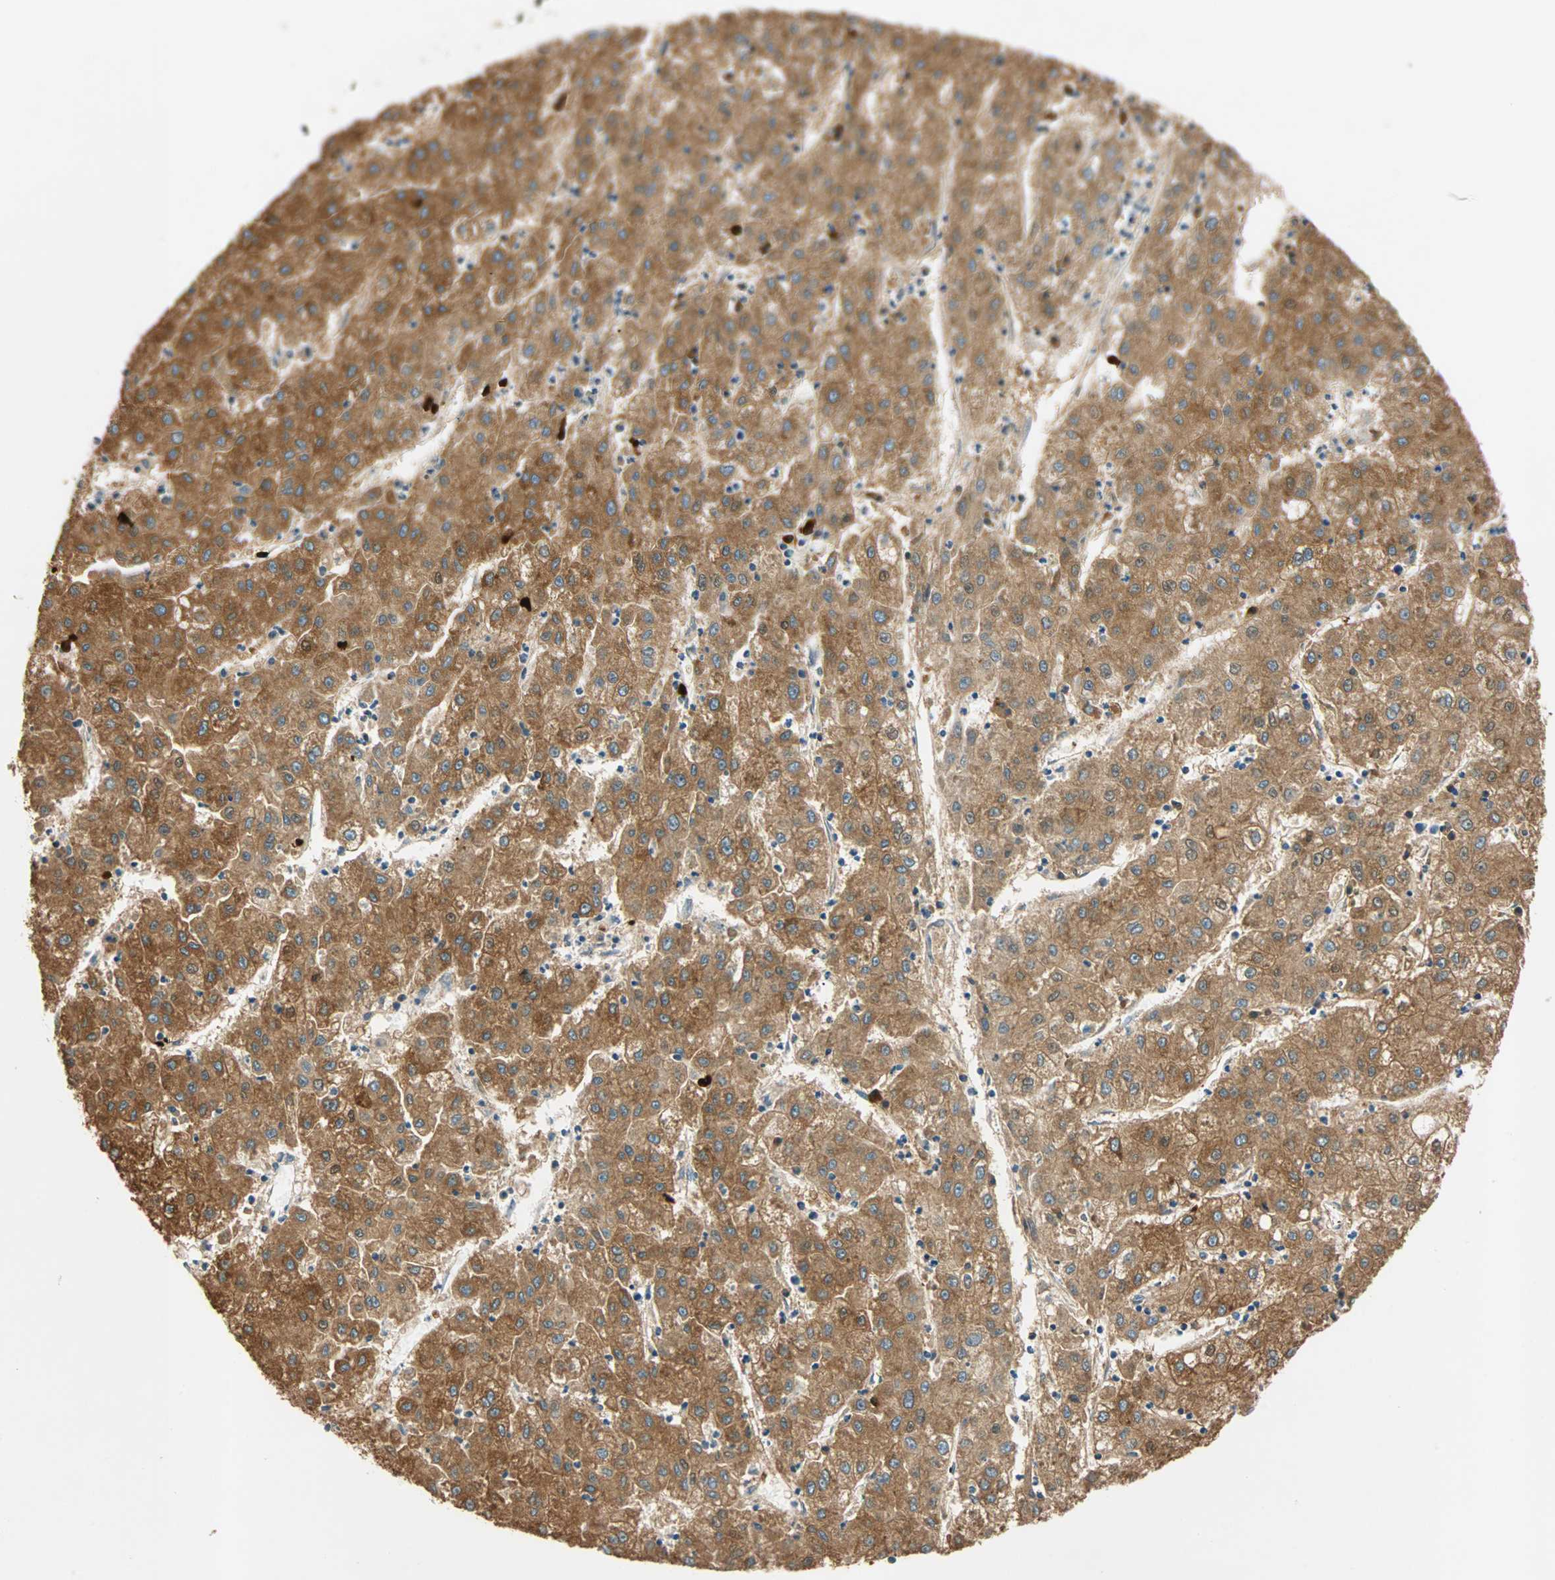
{"staining": {"intensity": "moderate", "quantity": ">75%", "location": "cytoplasmic/membranous"}, "tissue": "liver cancer", "cell_type": "Tumor cells", "image_type": "cancer", "snomed": [{"axis": "morphology", "description": "Carcinoma, Hepatocellular, NOS"}, {"axis": "topography", "description": "Liver"}], "caption": "A medium amount of moderate cytoplasmic/membranous staining is present in approximately >75% of tumor cells in liver cancer tissue.", "gene": "RAD18", "patient": {"sex": "male", "age": 72}}